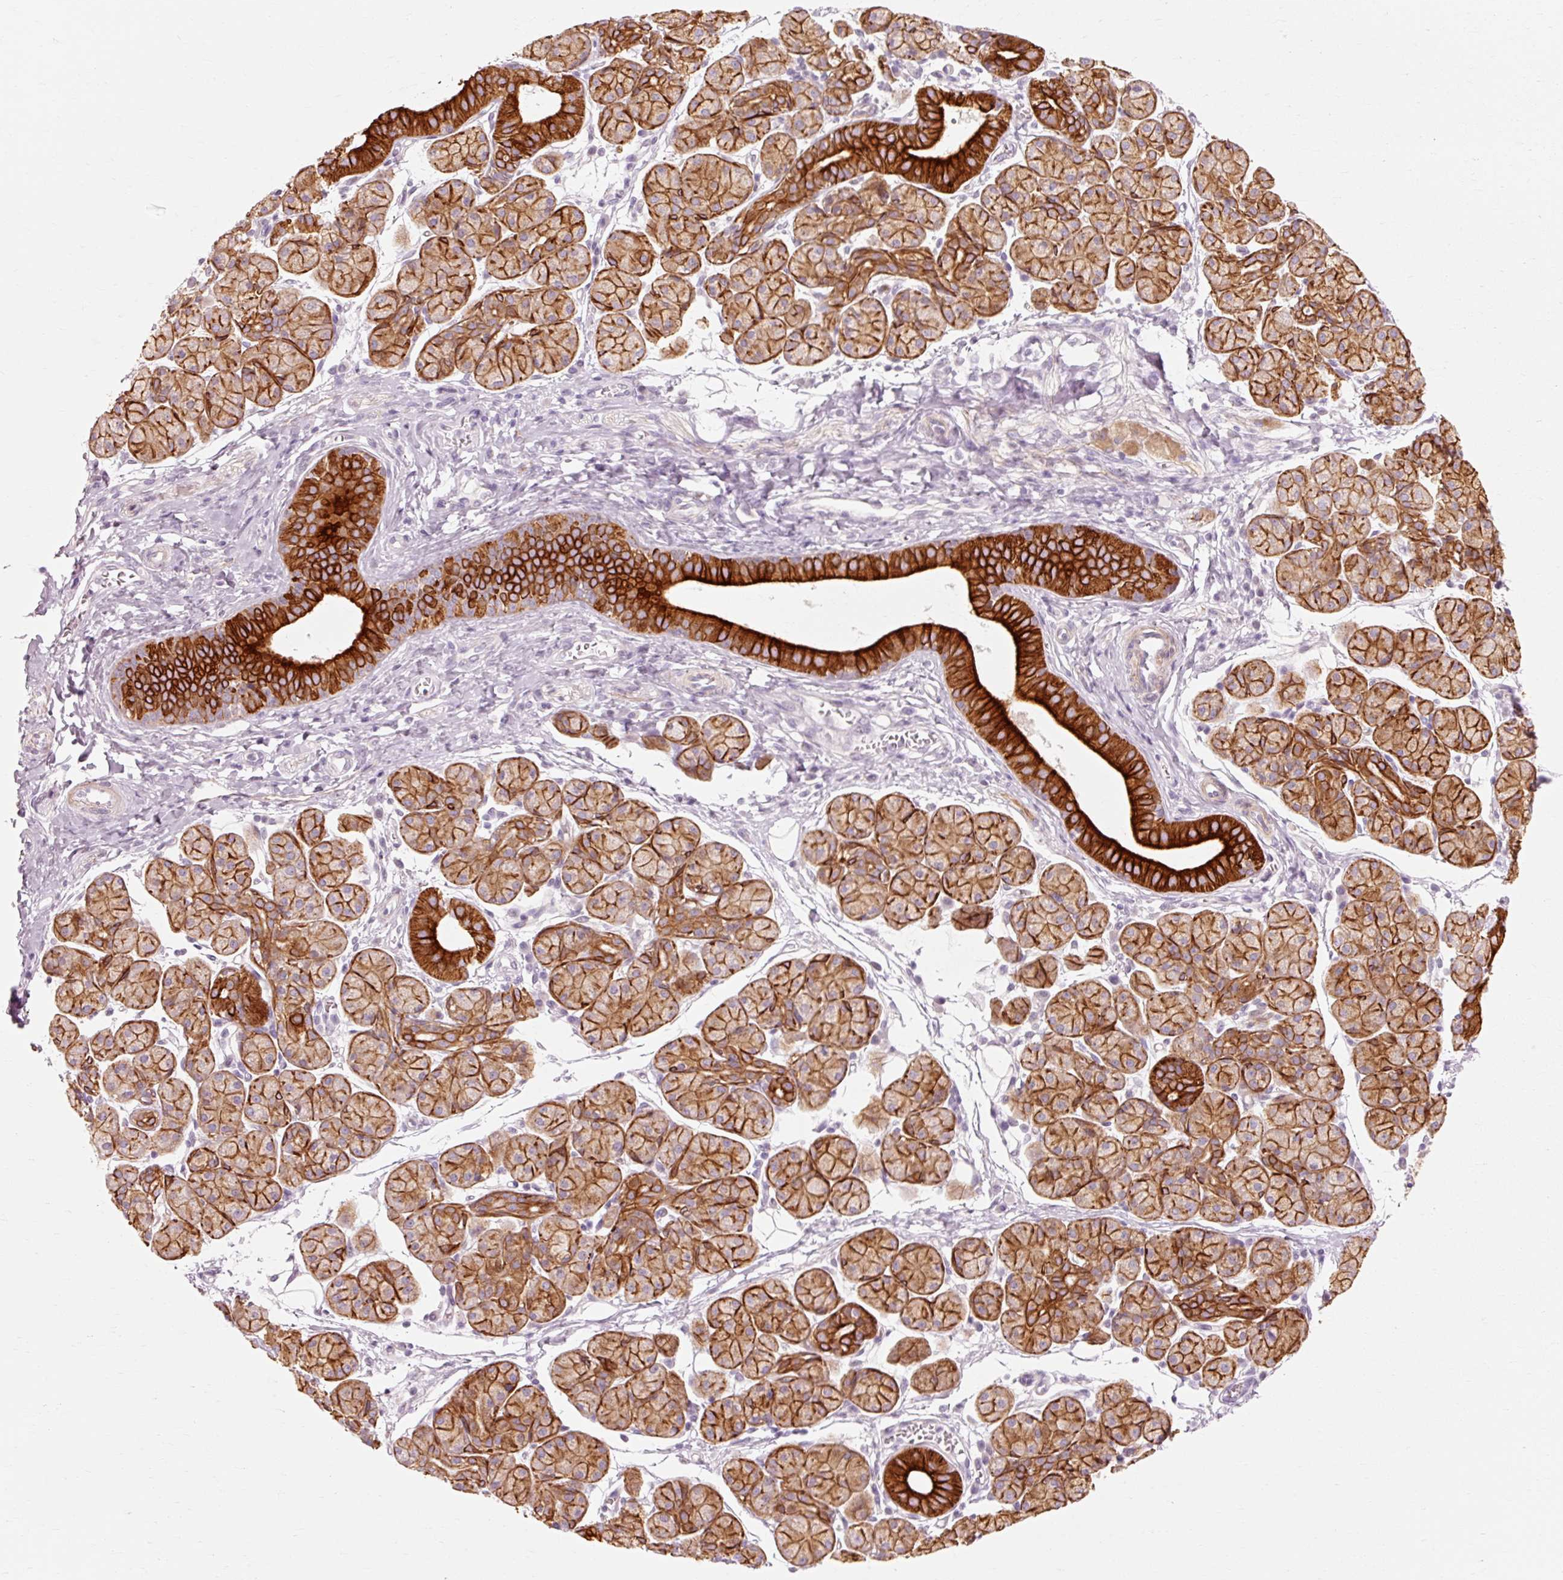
{"staining": {"intensity": "strong", "quantity": "25%-75%", "location": "cytoplasmic/membranous"}, "tissue": "salivary gland", "cell_type": "Glandular cells", "image_type": "normal", "snomed": [{"axis": "morphology", "description": "Normal tissue, NOS"}, {"axis": "morphology", "description": "Inflammation, NOS"}, {"axis": "topography", "description": "Lymph node"}, {"axis": "topography", "description": "Salivary gland"}], "caption": "Strong cytoplasmic/membranous expression for a protein is appreciated in approximately 25%-75% of glandular cells of benign salivary gland using immunohistochemistry.", "gene": "TRIM73", "patient": {"sex": "male", "age": 3}}